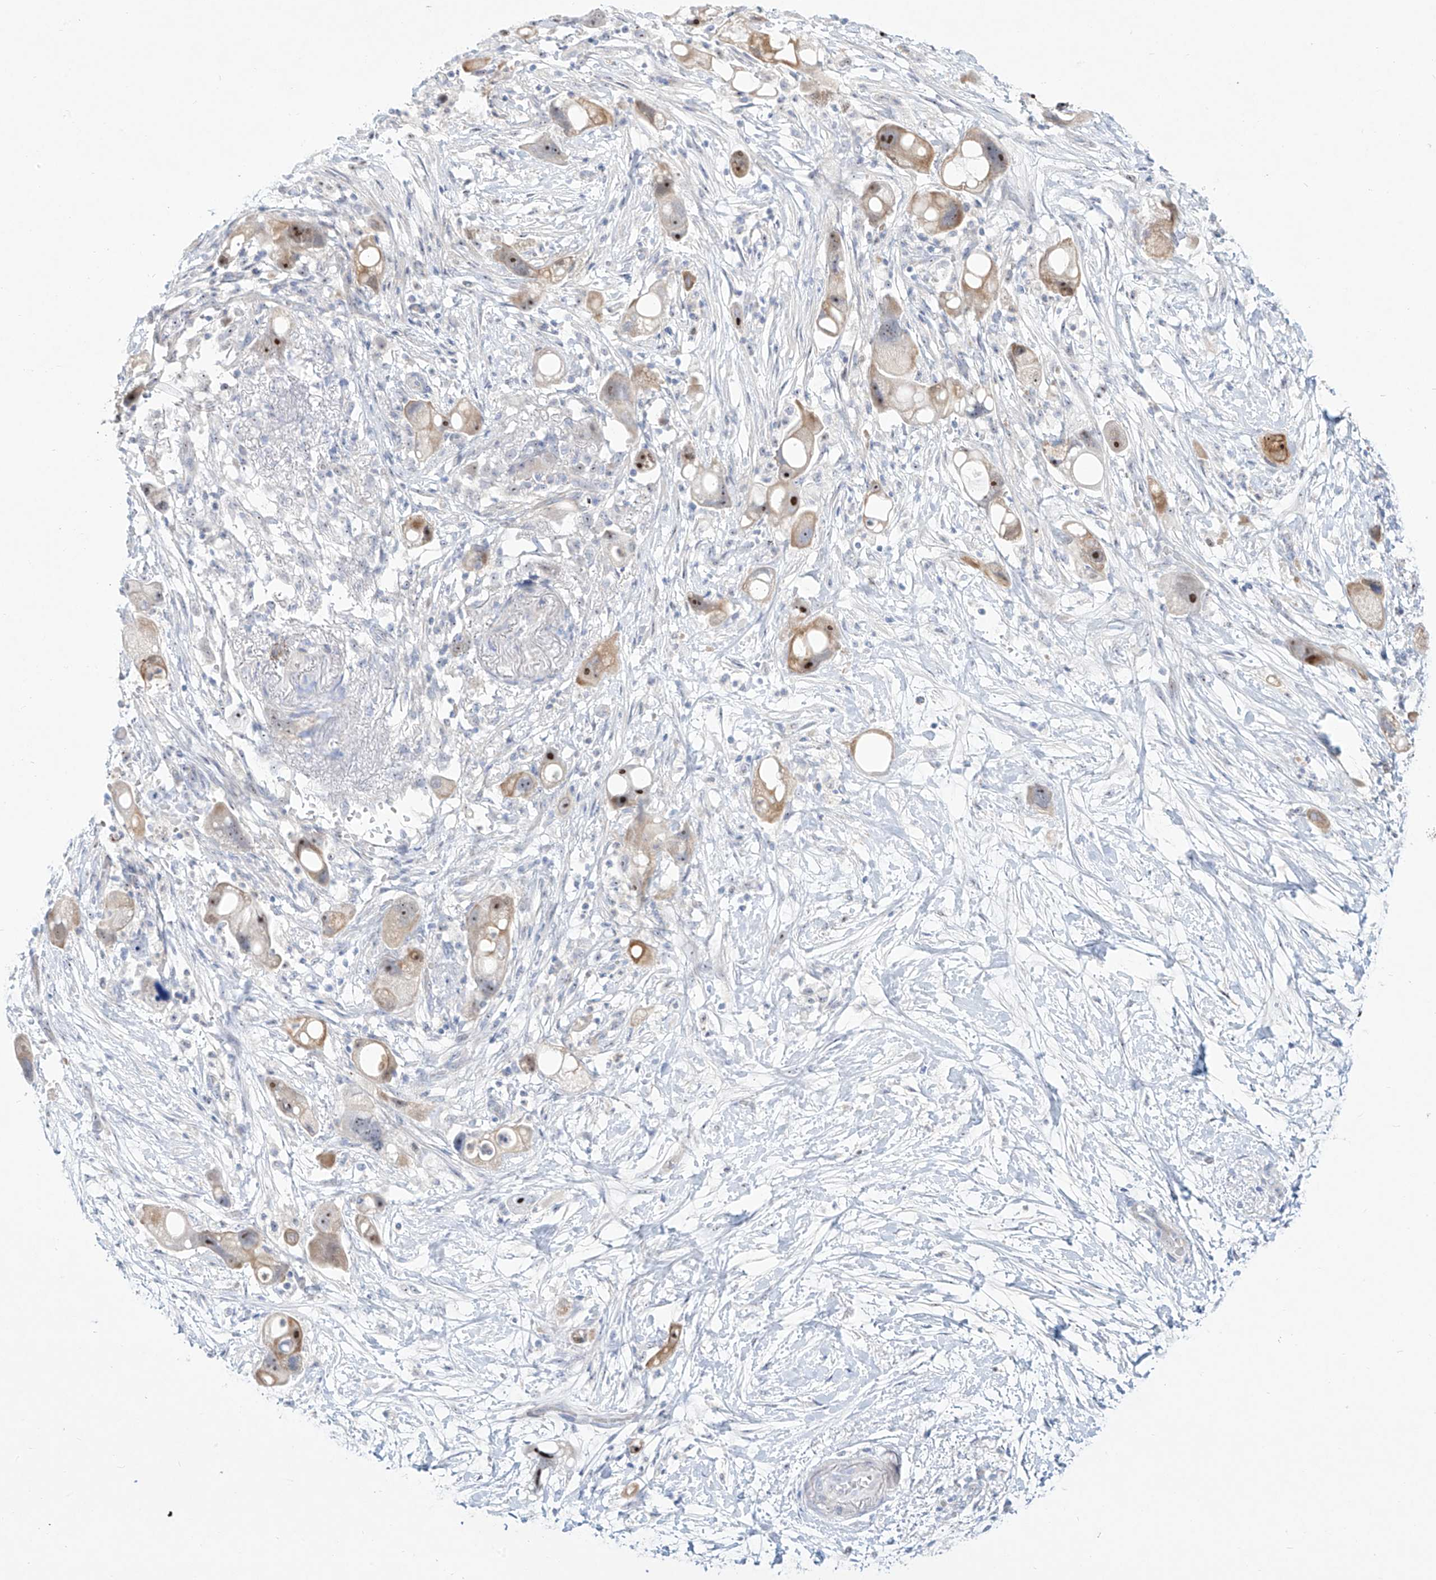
{"staining": {"intensity": "moderate", "quantity": "25%-75%", "location": "nuclear"}, "tissue": "pancreatic cancer", "cell_type": "Tumor cells", "image_type": "cancer", "snomed": [{"axis": "morphology", "description": "Normal tissue, NOS"}, {"axis": "morphology", "description": "Adenocarcinoma, NOS"}, {"axis": "topography", "description": "Pancreas"}], "caption": "Adenocarcinoma (pancreatic) stained for a protein (brown) shows moderate nuclear positive staining in about 25%-75% of tumor cells.", "gene": "SNU13", "patient": {"sex": "female", "age": 68}}